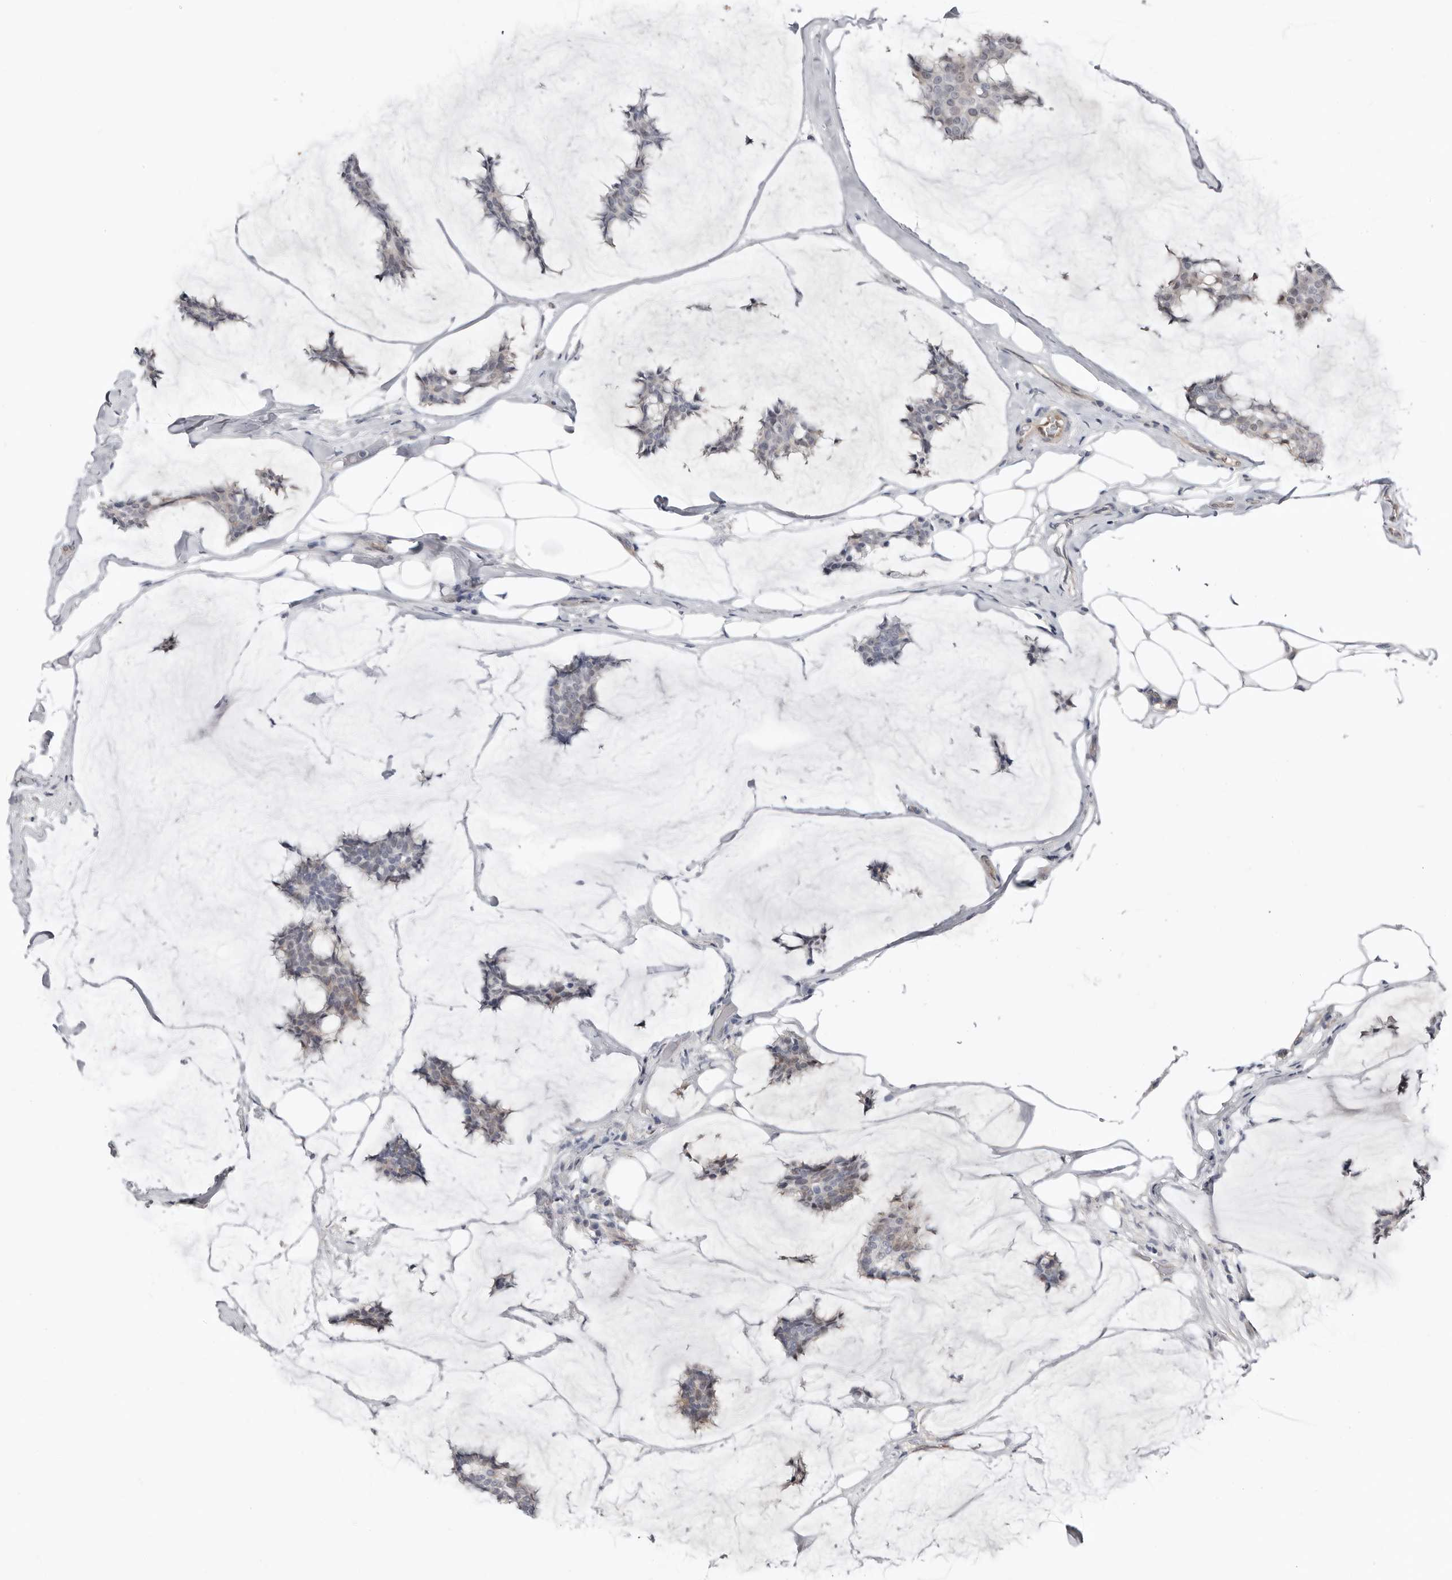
{"staining": {"intensity": "weak", "quantity": "<25%", "location": "cytoplasmic/membranous"}, "tissue": "breast cancer", "cell_type": "Tumor cells", "image_type": "cancer", "snomed": [{"axis": "morphology", "description": "Duct carcinoma"}, {"axis": "topography", "description": "Breast"}], "caption": "An immunohistochemistry photomicrograph of breast cancer (infiltrating ductal carcinoma) is shown. There is no staining in tumor cells of breast cancer (infiltrating ductal carcinoma).", "gene": "ASRGL1", "patient": {"sex": "female", "age": 93}}